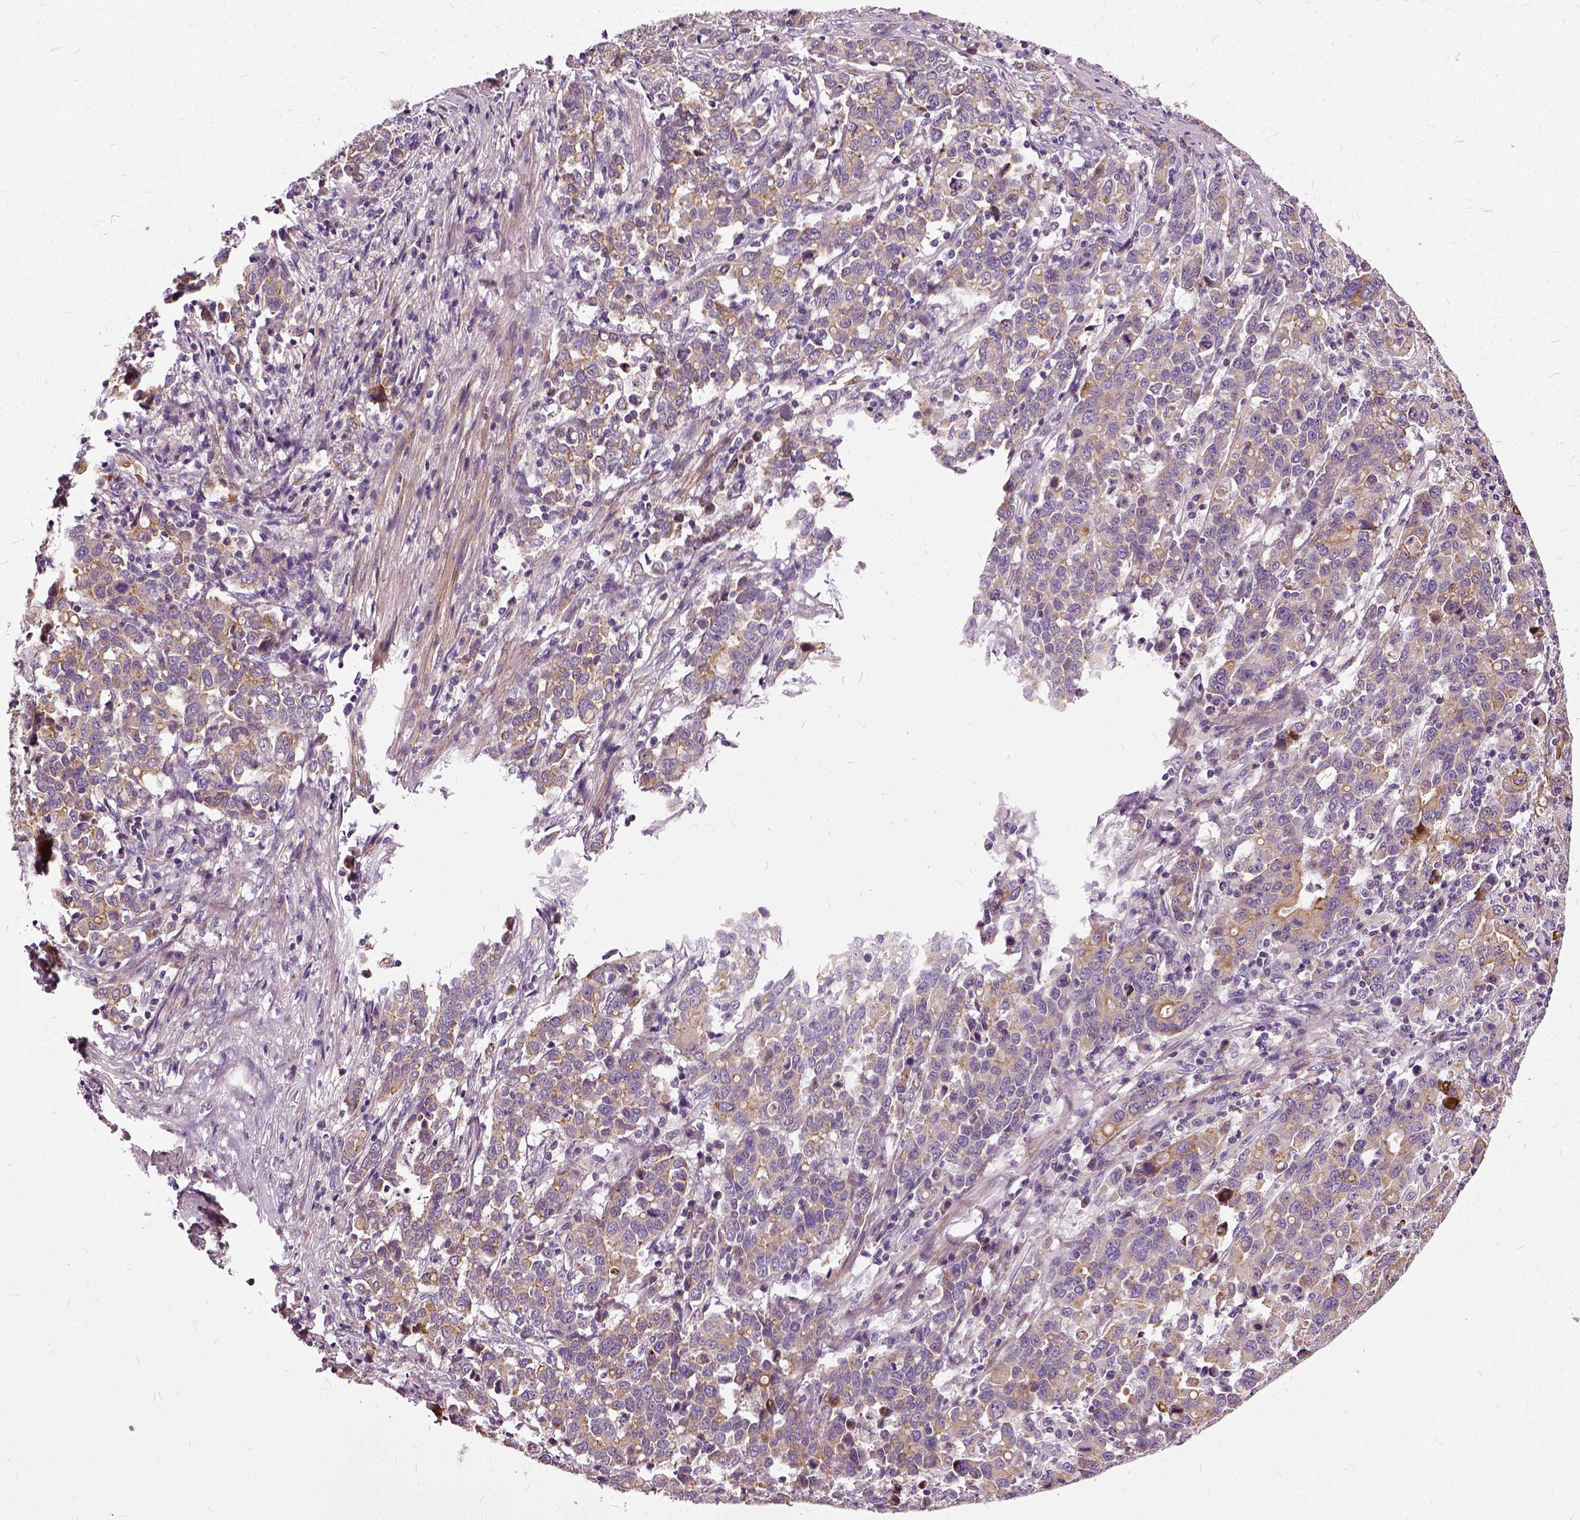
{"staining": {"intensity": "moderate", "quantity": "25%-75%", "location": "cytoplasmic/membranous"}, "tissue": "stomach cancer", "cell_type": "Tumor cells", "image_type": "cancer", "snomed": [{"axis": "morphology", "description": "Adenocarcinoma, NOS"}, {"axis": "topography", "description": "Stomach, upper"}], "caption": "Adenocarcinoma (stomach) stained with a protein marker shows moderate staining in tumor cells.", "gene": "ILRUN", "patient": {"sex": "male", "age": 69}}